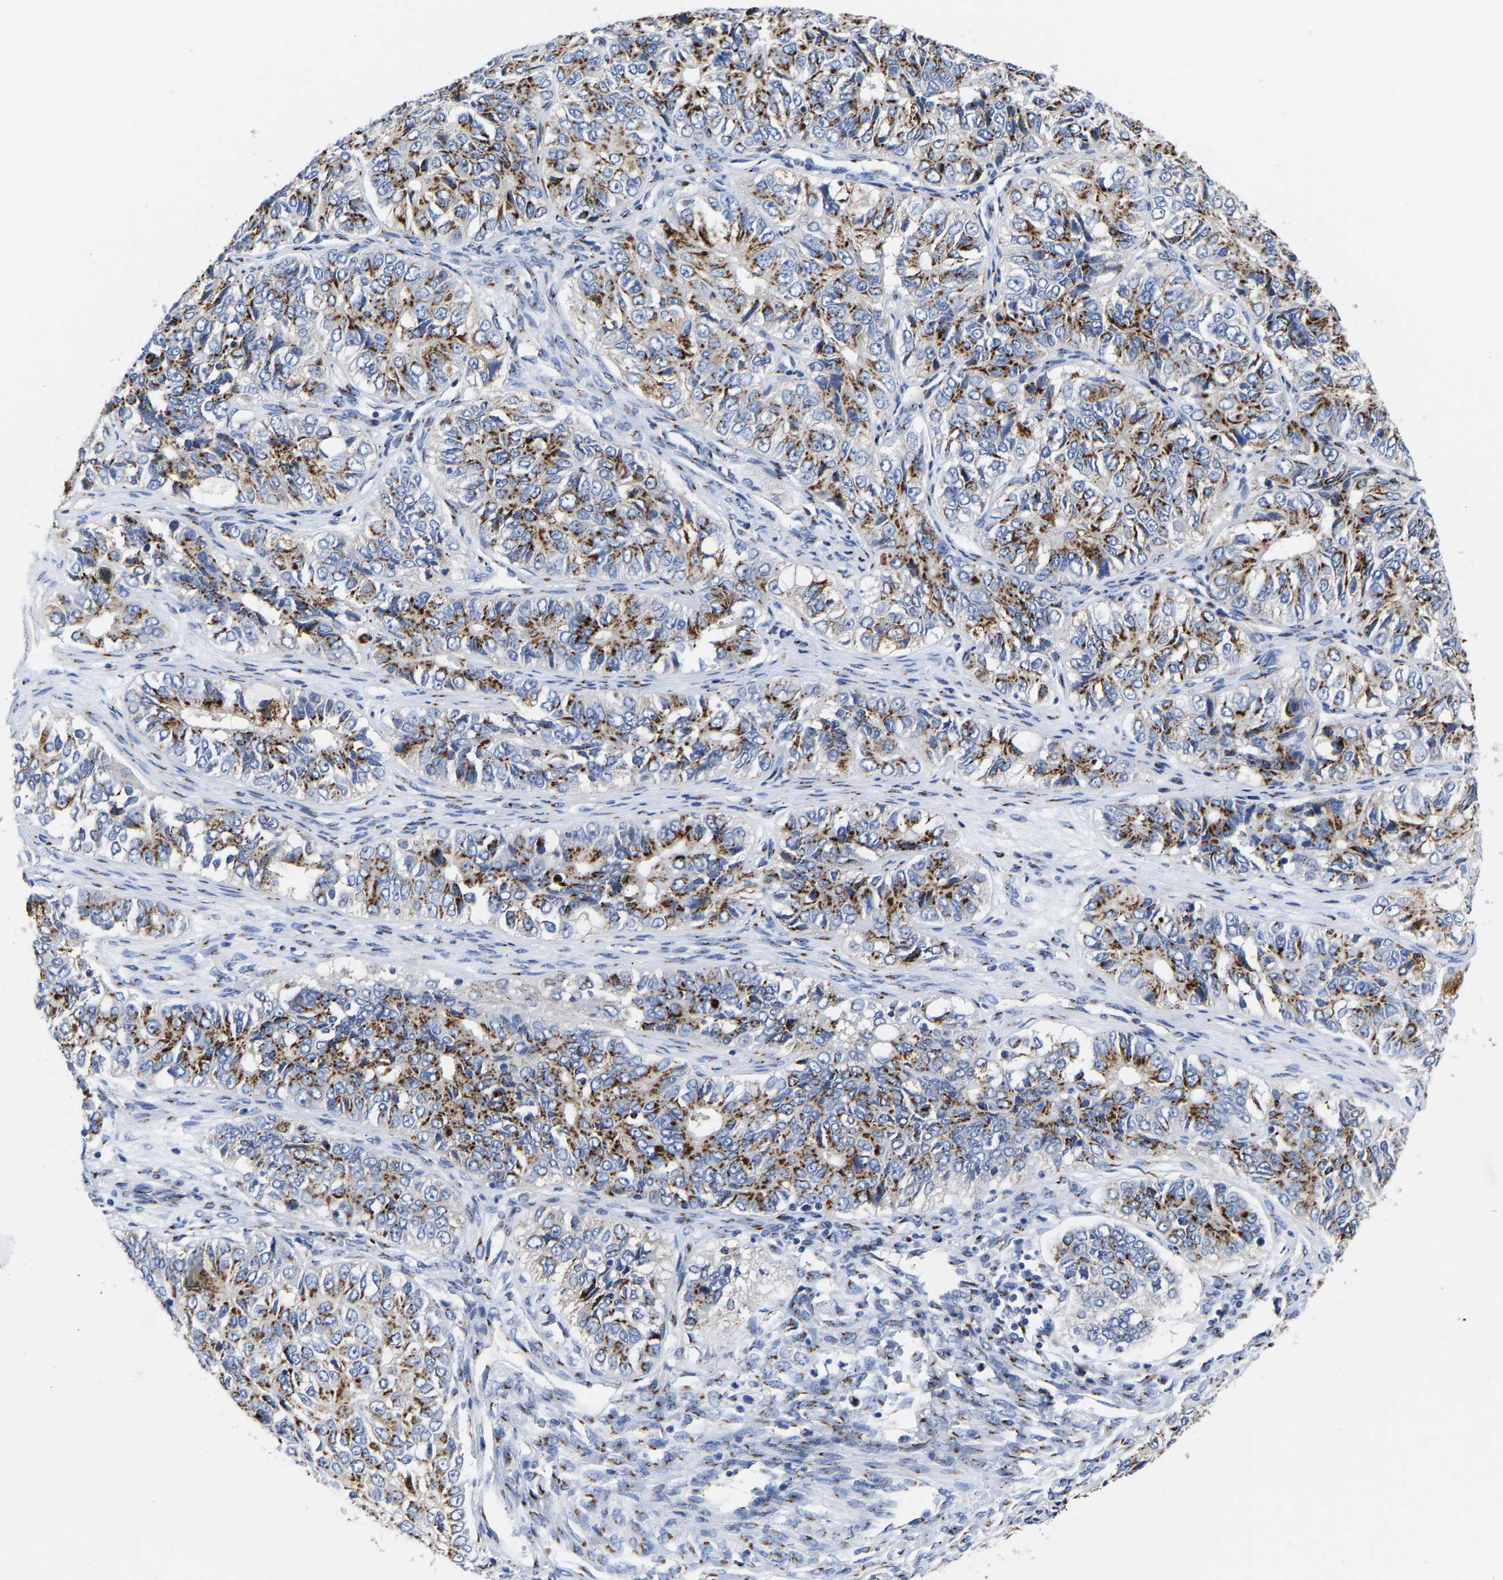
{"staining": {"intensity": "strong", "quantity": ">75%", "location": "cytoplasmic/membranous"}, "tissue": "ovarian cancer", "cell_type": "Tumor cells", "image_type": "cancer", "snomed": [{"axis": "morphology", "description": "Carcinoma, endometroid"}, {"axis": "topography", "description": "Ovary"}], "caption": "Strong cytoplasmic/membranous positivity for a protein is appreciated in approximately >75% of tumor cells of ovarian cancer using immunohistochemistry.", "gene": "TMEM87A", "patient": {"sex": "female", "age": 51}}